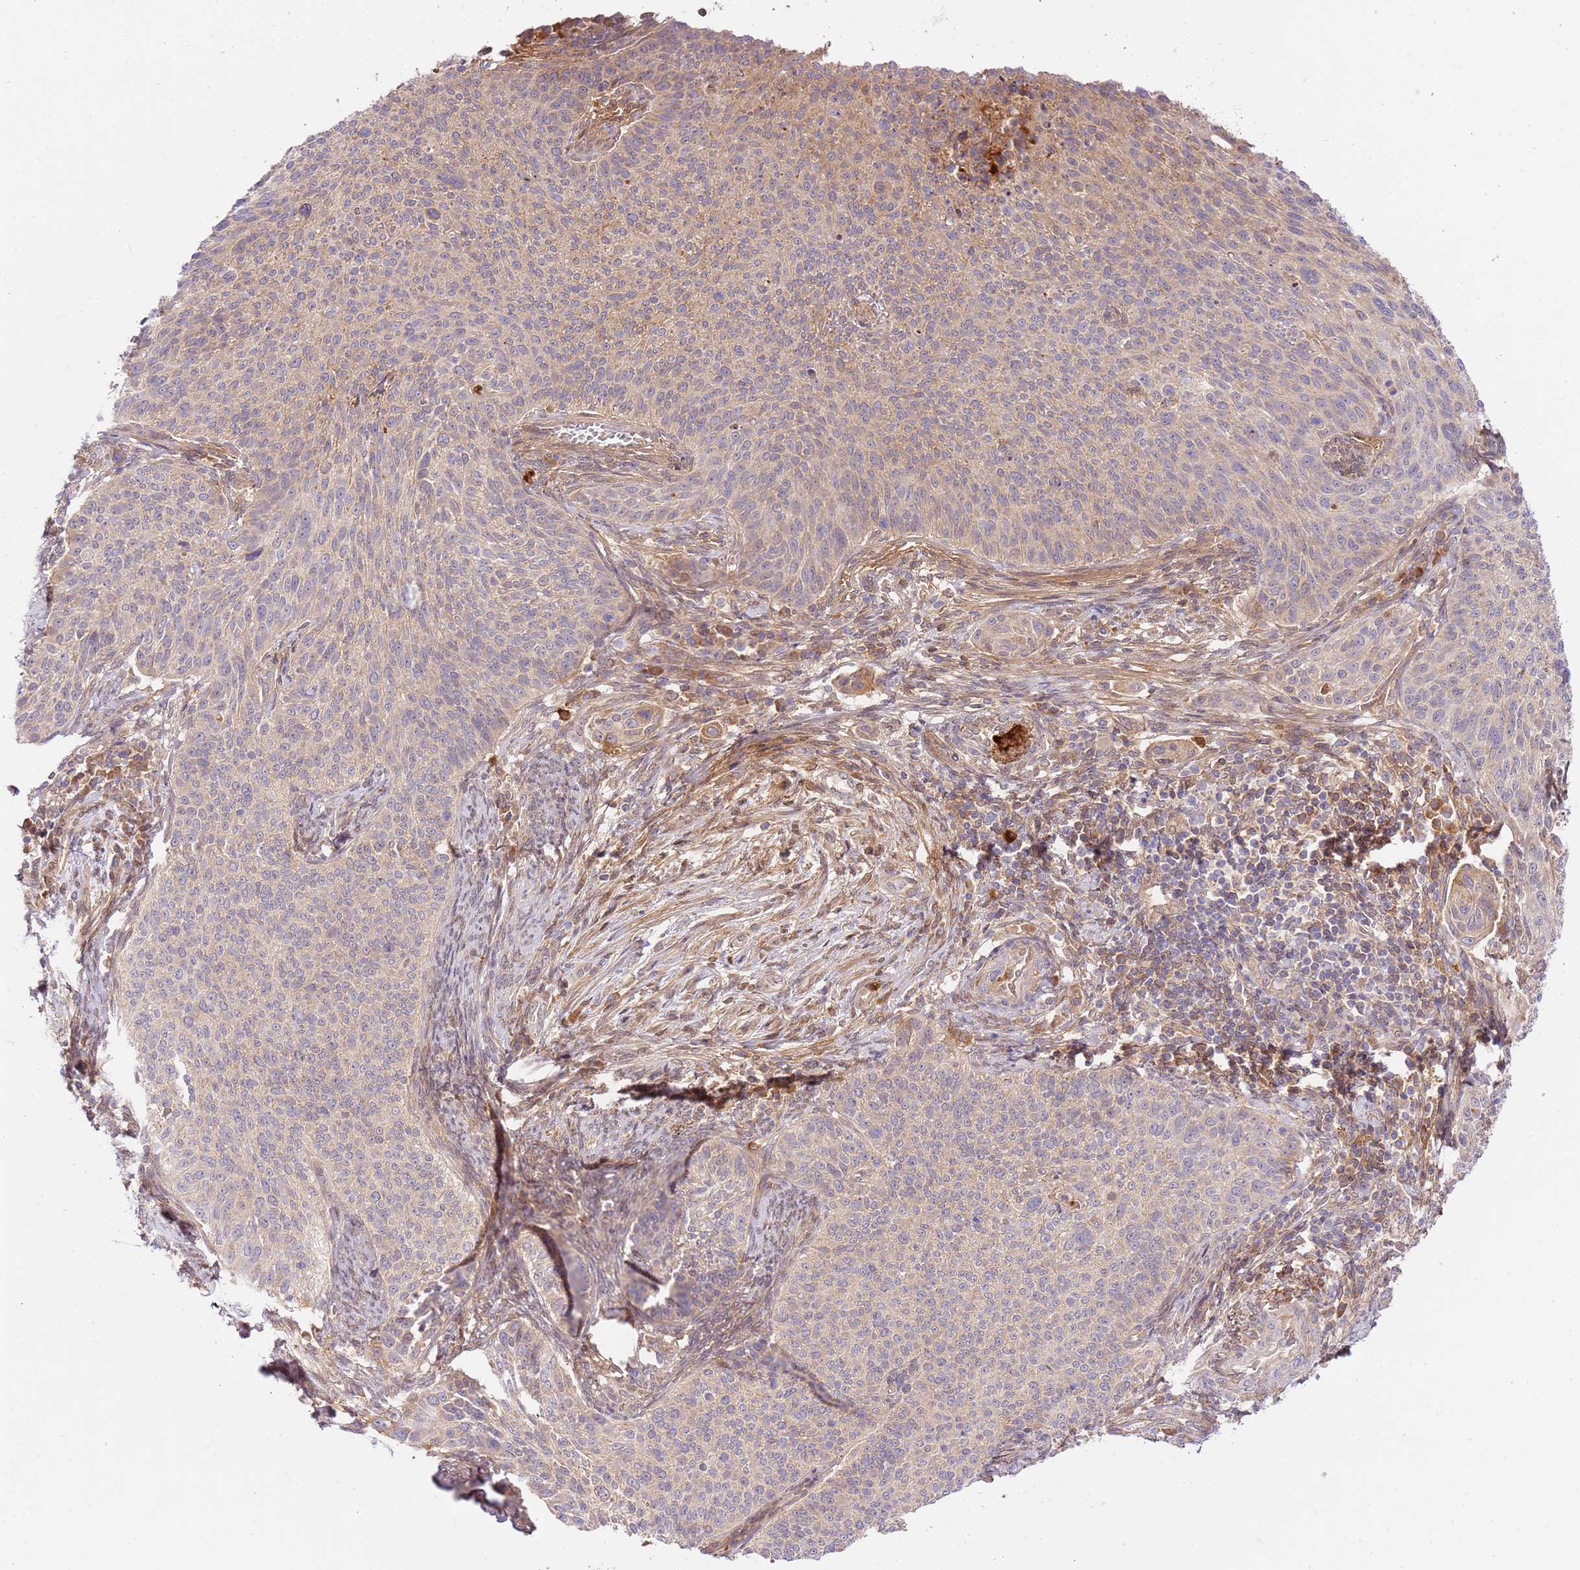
{"staining": {"intensity": "weak", "quantity": "<25%", "location": "cytoplasmic/membranous"}, "tissue": "cervical cancer", "cell_type": "Tumor cells", "image_type": "cancer", "snomed": [{"axis": "morphology", "description": "Squamous cell carcinoma, NOS"}, {"axis": "topography", "description": "Cervix"}], "caption": "This photomicrograph is of cervical squamous cell carcinoma stained with immunohistochemistry to label a protein in brown with the nuclei are counter-stained blue. There is no expression in tumor cells.", "gene": "C8G", "patient": {"sex": "female", "age": 70}}